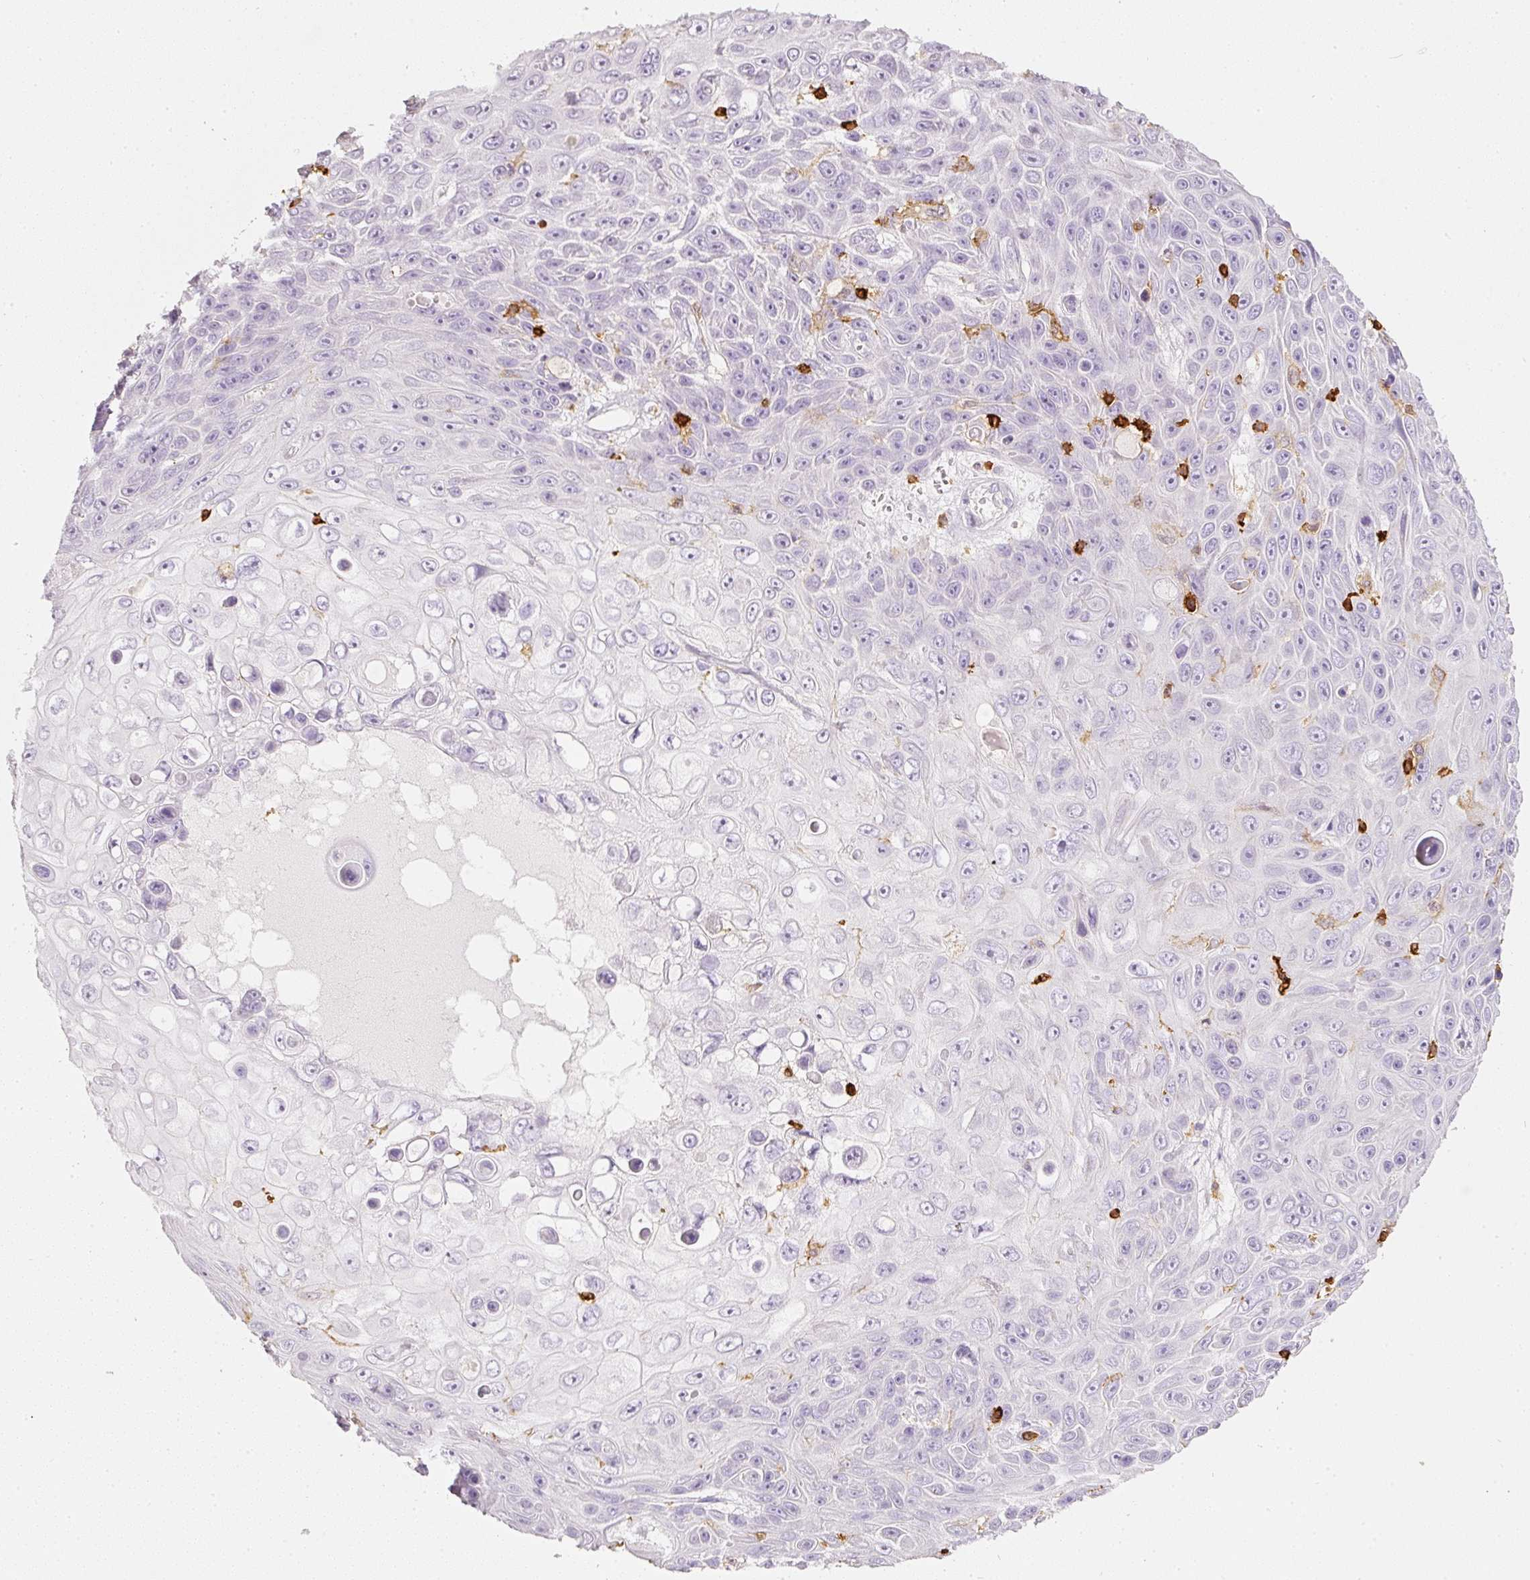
{"staining": {"intensity": "negative", "quantity": "none", "location": "none"}, "tissue": "skin cancer", "cell_type": "Tumor cells", "image_type": "cancer", "snomed": [{"axis": "morphology", "description": "Squamous cell carcinoma, NOS"}, {"axis": "topography", "description": "Skin"}], "caption": "Immunohistochemistry of human skin squamous cell carcinoma shows no positivity in tumor cells.", "gene": "EVL", "patient": {"sex": "male", "age": 82}}